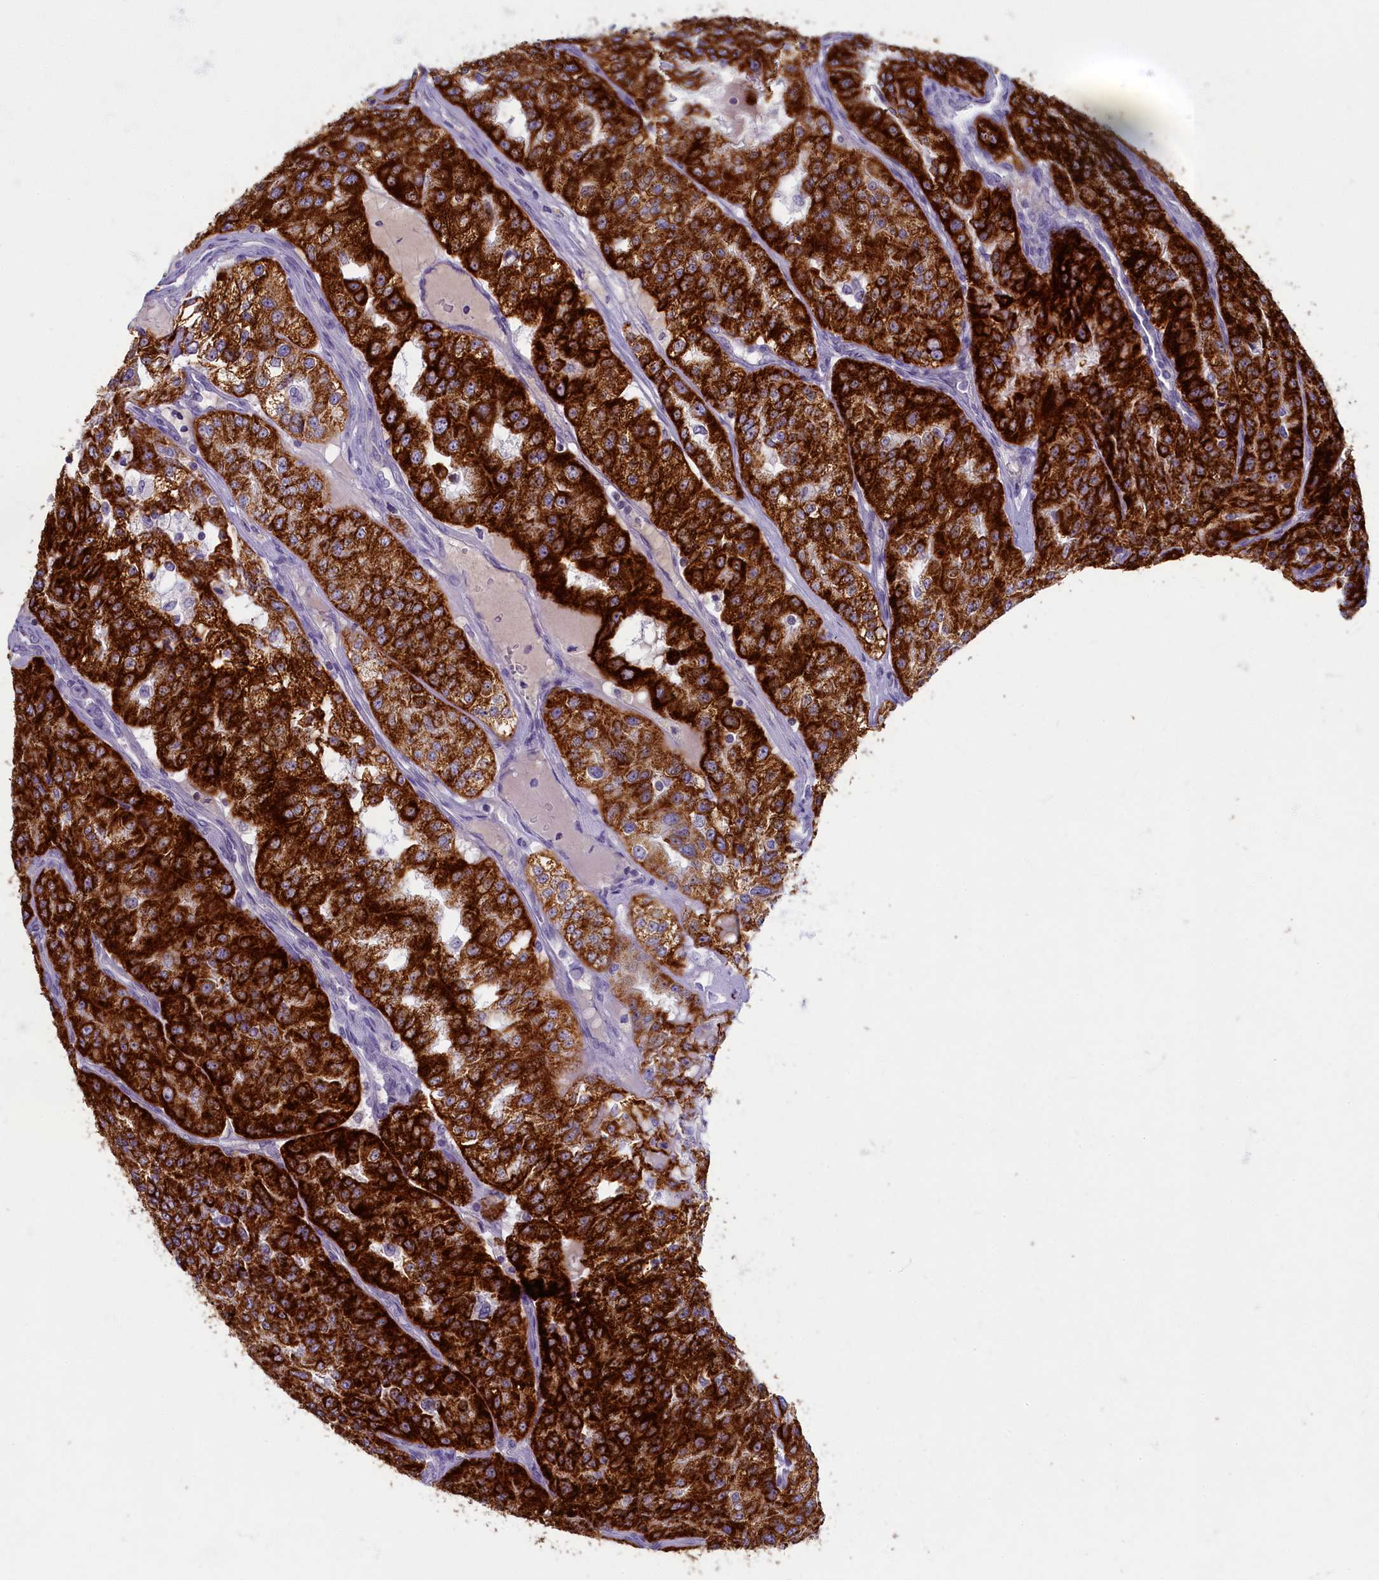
{"staining": {"intensity": "strong", "quantity": ">75%", "location": "cytoplasmic/membranous"}, "tissue": "renal cancer", "cell_type": "Tumor cells", "image_type": "cancer", "snomed": [{"axis": "morphology", "description": "Adenocarcinoma, NOS"}, {"axis": "topography", "description": "Kidney"}], "caption": "Immunohistochemical staining of renal cancer displays strong cytoplasmic/membranous protein positivity in approximately >75% of tumor cells.", "gene": "OCIAD2", "patient": {"sex": "female", "age": 63}}